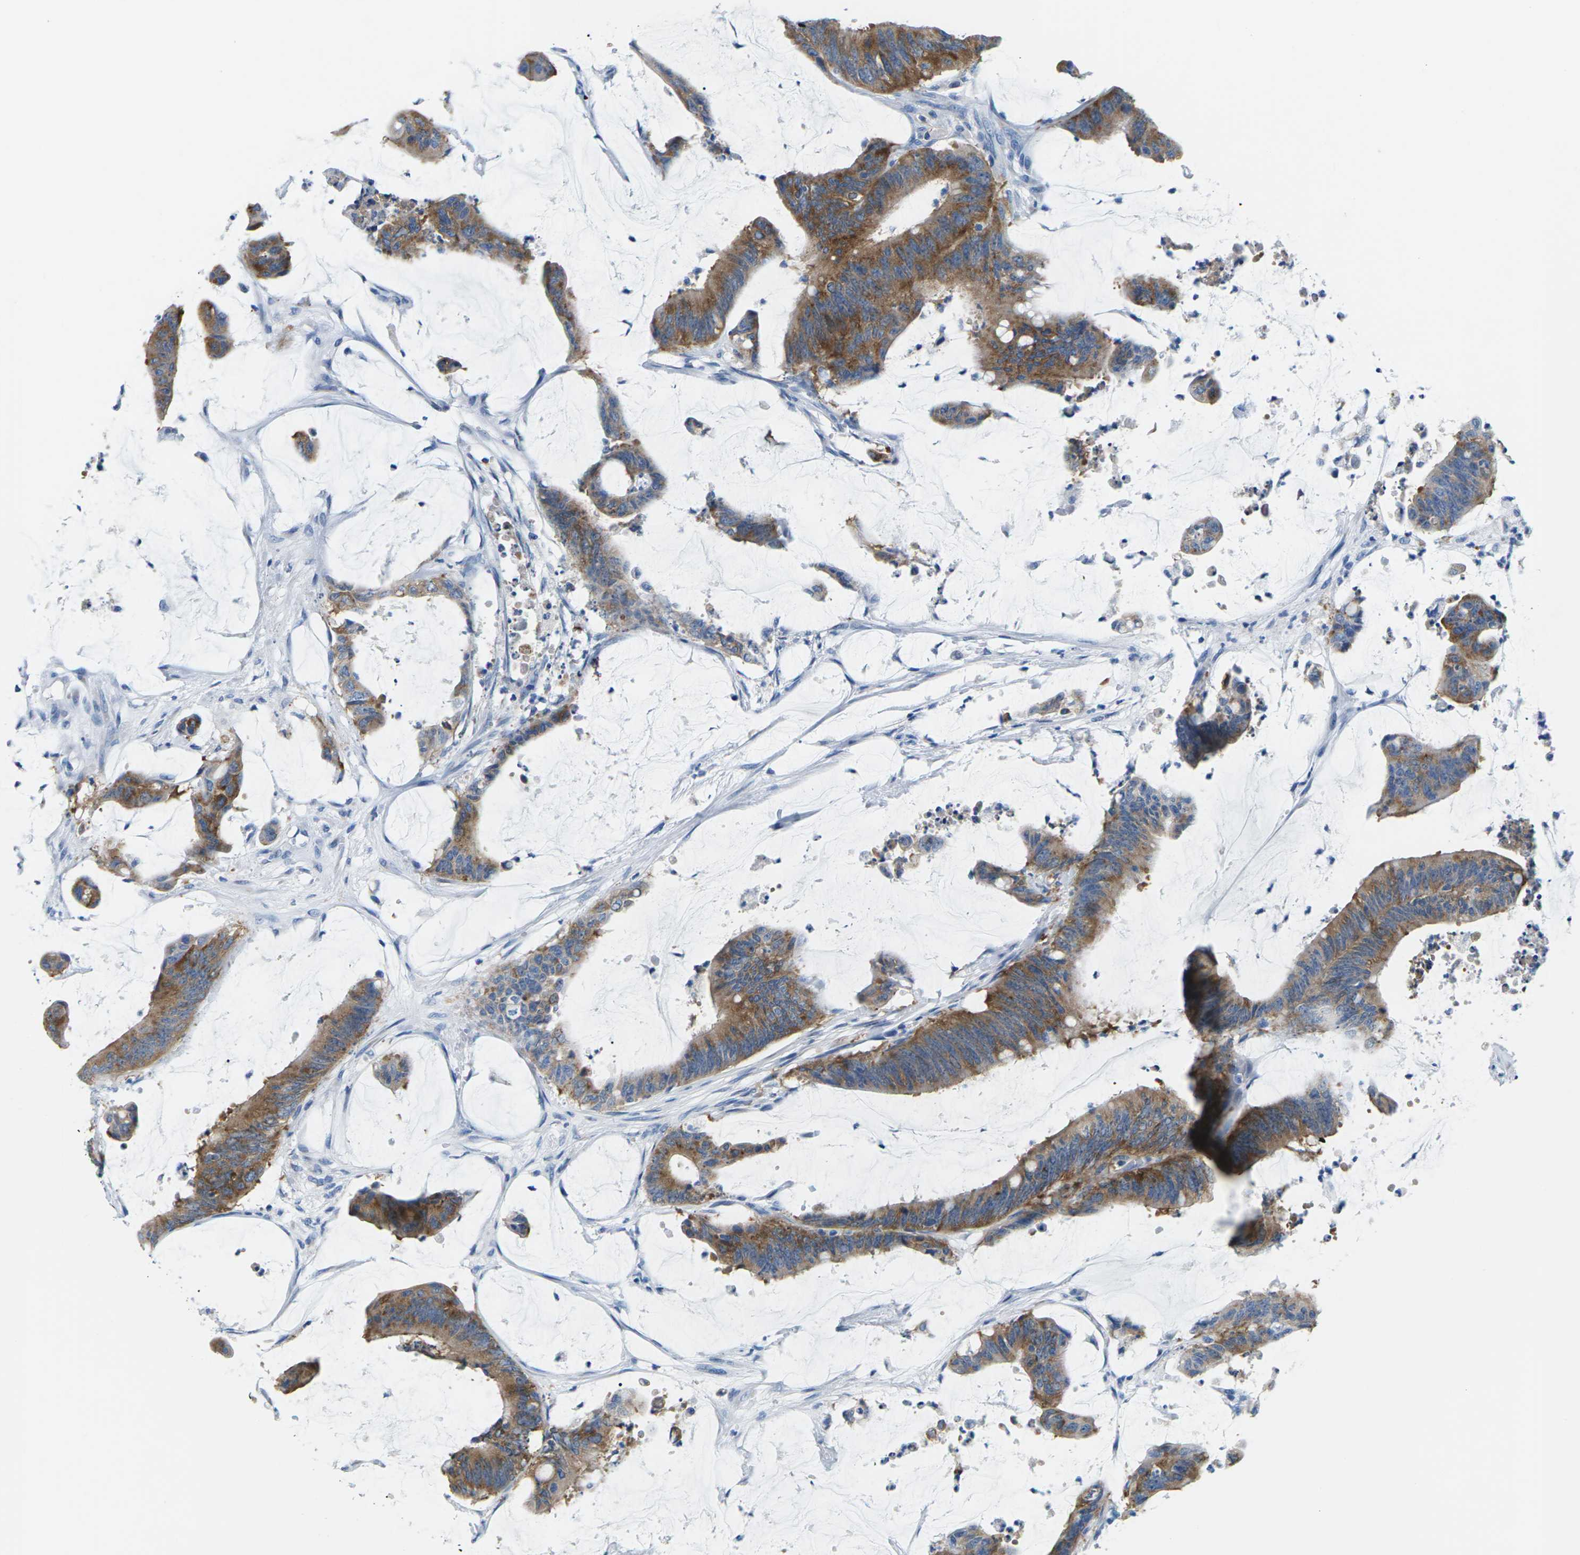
{"staining": {"intensity": "moderate", "quantity": ">75%", "location": "cytoplasmic/membranous"}, "tissue": "colorectal cancer", "cell_type": "Tumor cells", "image_type": "cancer", "snomed": [{"axis": "morphology", "description": "Adenocarcinoma, NOS"}, {"axis": "topography", "description": "Rectum"}], "caption": "The histopathology image shows staining of adenocarcinoma (colorectal), revealing moderate cytoplasmic/membranous protein expression (brown color) within tumor cells.", "gene": "SYNGR2", "patient": {"sex": "female", "age": 66}}